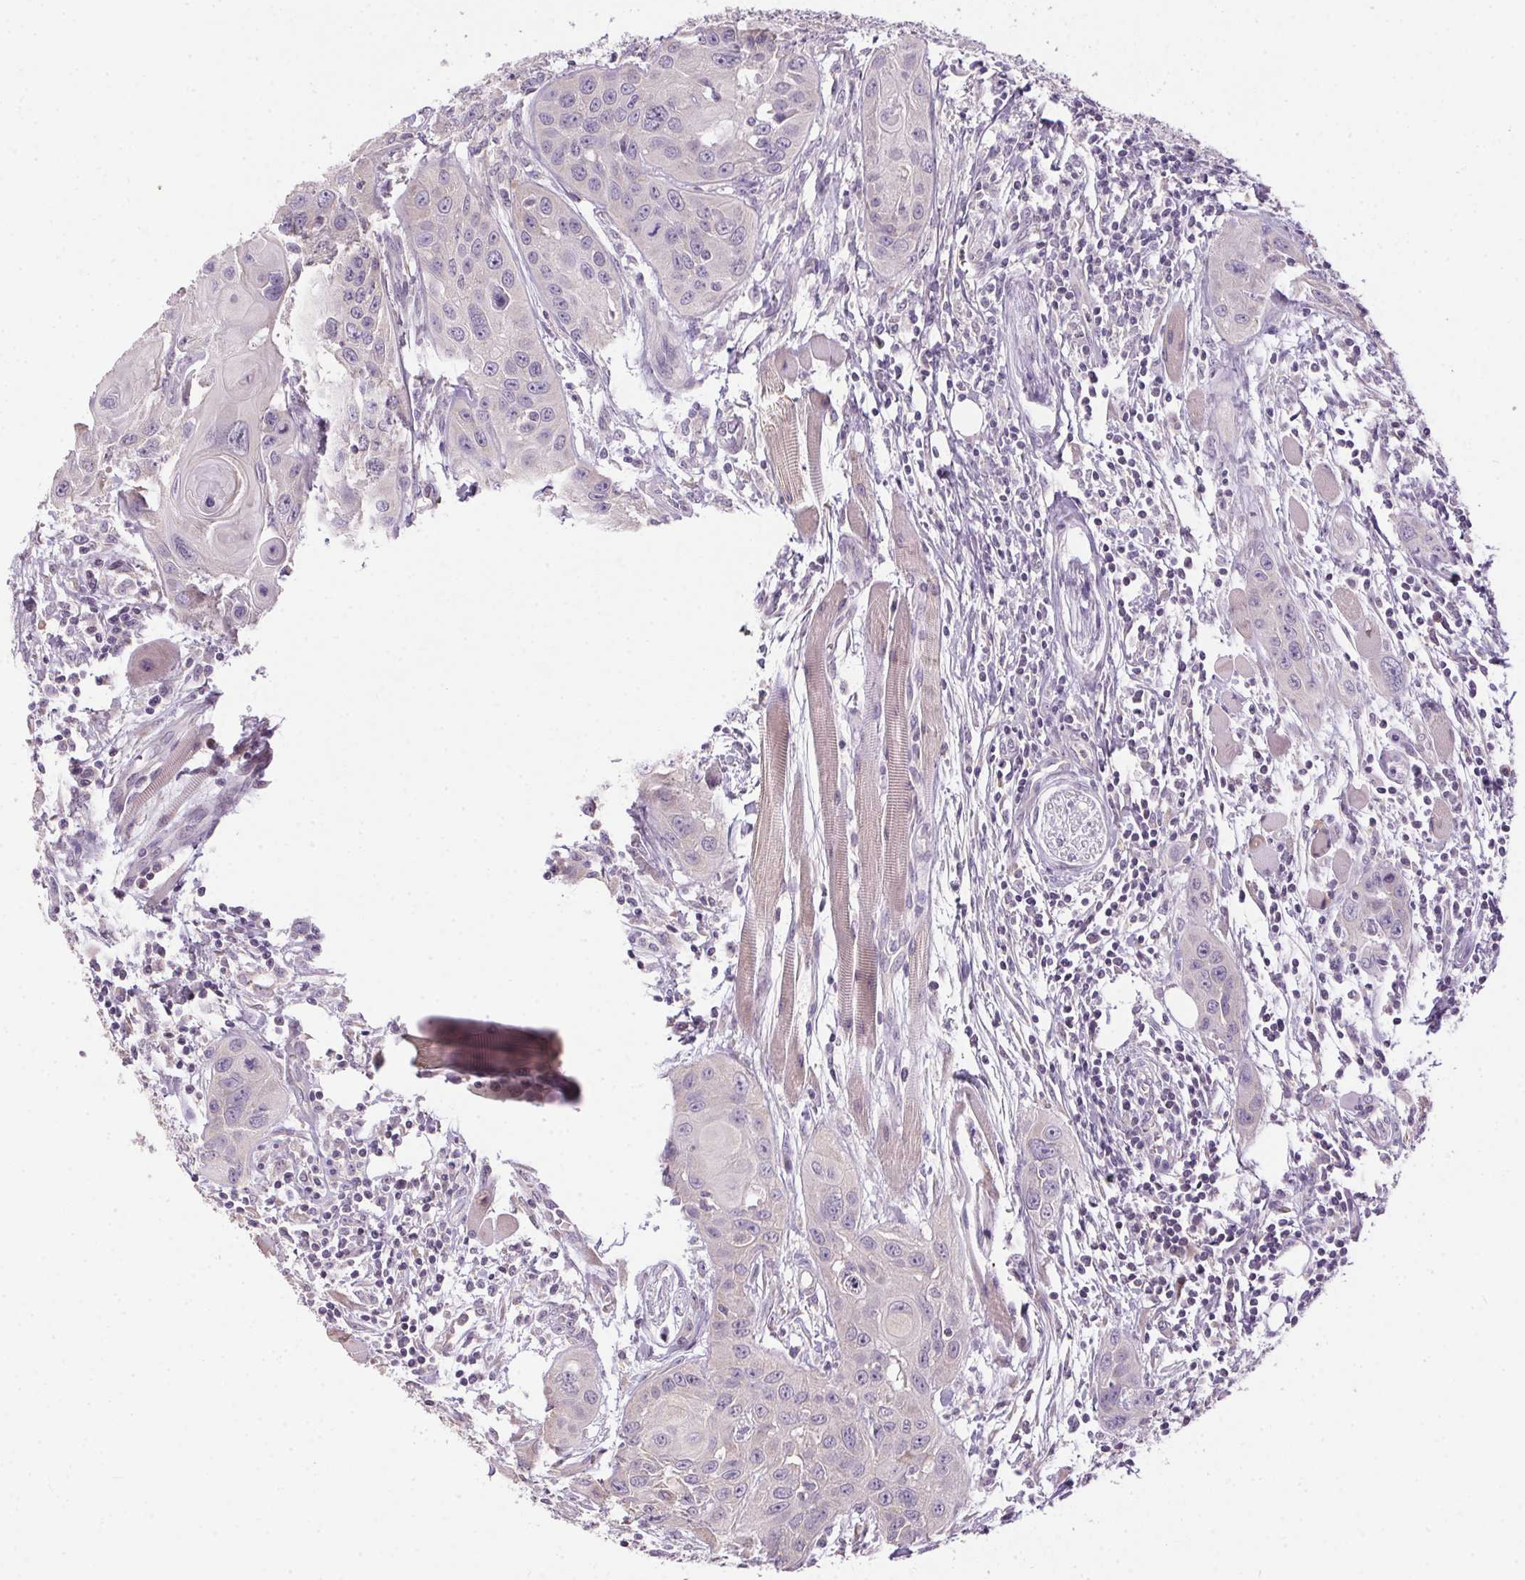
{"staining": {"intensity": "negative", "quantity": "none", "location": "none"}, "tissue": "head and neck cancer", "cell_type": "Tumor cells", "image_type": "cancer", "snomed": [{"axis": "morphology", "description": "Squamous cell carcinoma, NOS"}, {"axis": "topography", "description": "Oral tissue"}, {"axis": "topography", "description": "Head-Neck"}], "caption": "This photomicrograph is of head and neck squamous cell carcinoma stained with immunohistochemistry (IHC) to label a protein in brown with the nuclei are counter-stained blue. There is no staining in tumor cells.", "gene": "SPACA9", "patient": {"sex": "male", "age": 58}}